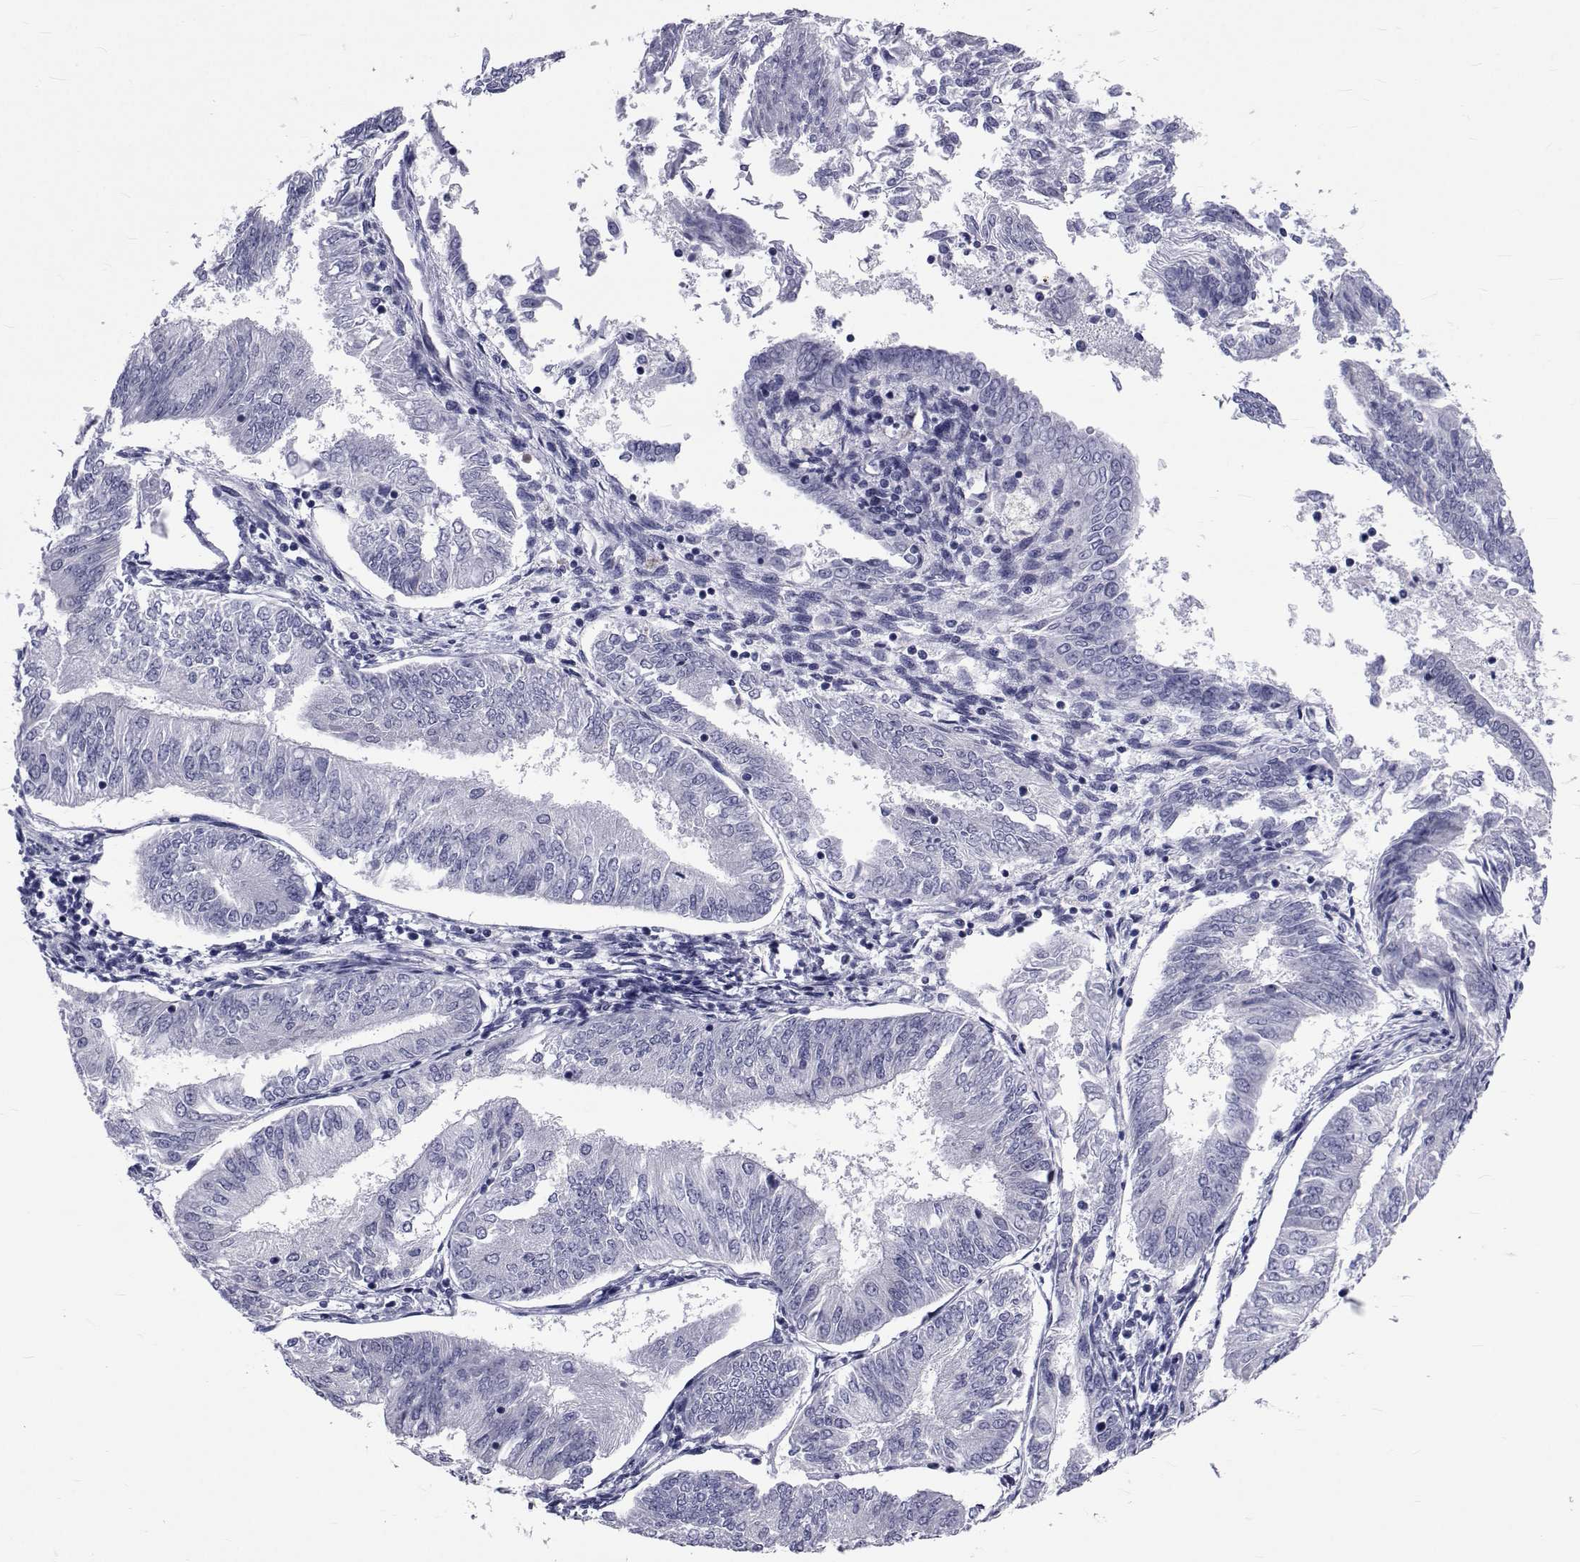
{"staining": {"intensity": "negative", "quantity": "none", "location": "none"}, "tissue": "endometrial cancer", "cell_type": "Tumor cells", "image_type": "cancer", "snomed": [{"axis": "morphology", "description": "Adenocarcinoma, NOS"}, {"axis": "topography", "description": "Endometrium"}], "caption": "Tumor cells show no significant protein positivity in endometrial adenocarcinoma. (DAB immunohistochemistry (IHC) visualized using brightfield microscopy, high magnification).", "gene": "GKAP1", "patient": {"sex": "female", "age": 58}}